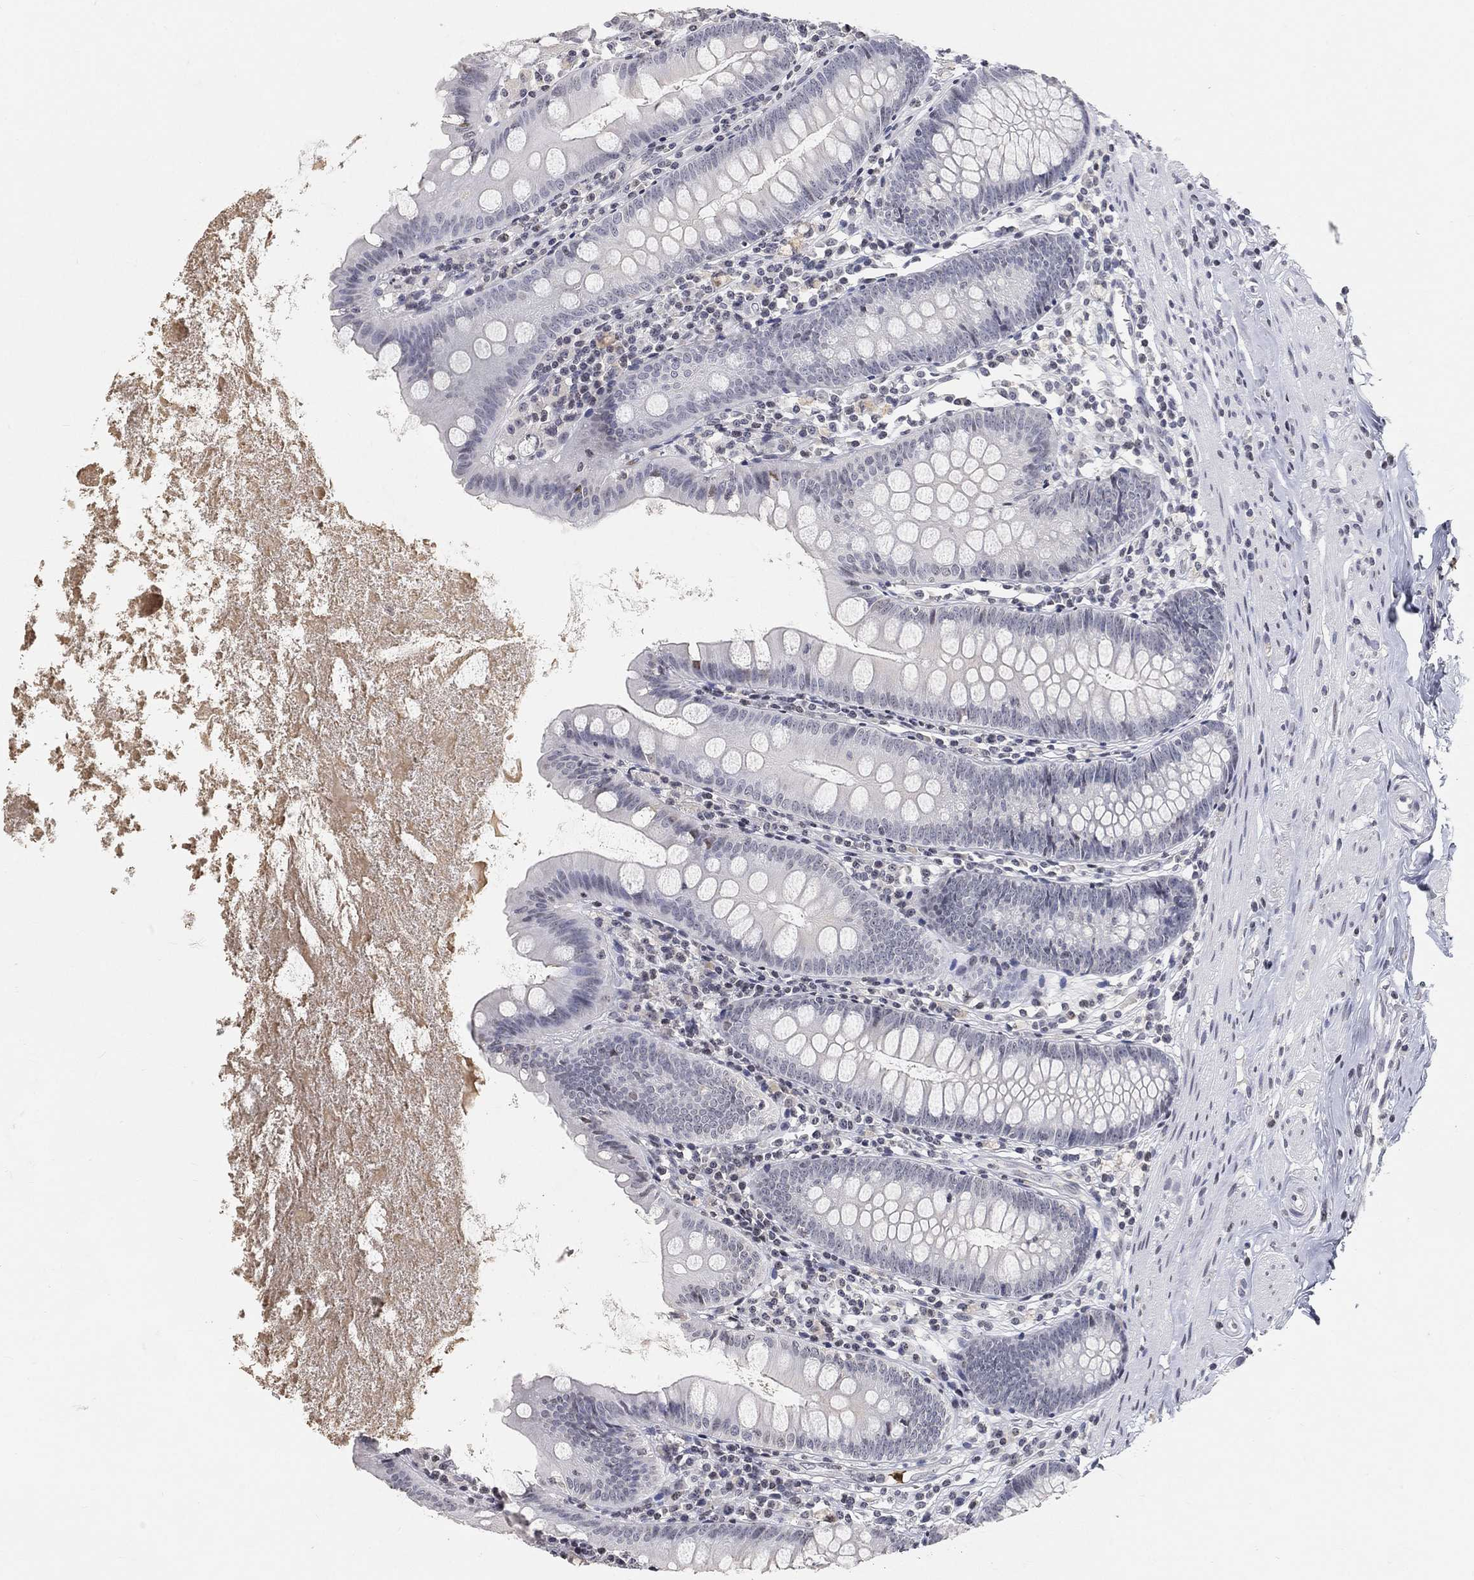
{"staining": {"intensity": "negative", "quantity": "none", "location": "none"}, "tissue": "appendix", "cell_type": "Glandular cells", "image_type": "normal", "snomed": [{"axis": "morphology", "description": "Normal tissue, NOS"}, {"axis": "topography", "description": "Appendix"}], "caption": "Immunohistochemistry of unremarkable human appendix demonstrates no expression in glandular cells. (DAB (3,3'-diaminobenzidine) immunohistochemistry (IHC) visualized using brightfield microscopy, high magnification).", "gene": "ARG1", "patient": {"sex": "female", "age": 82}}